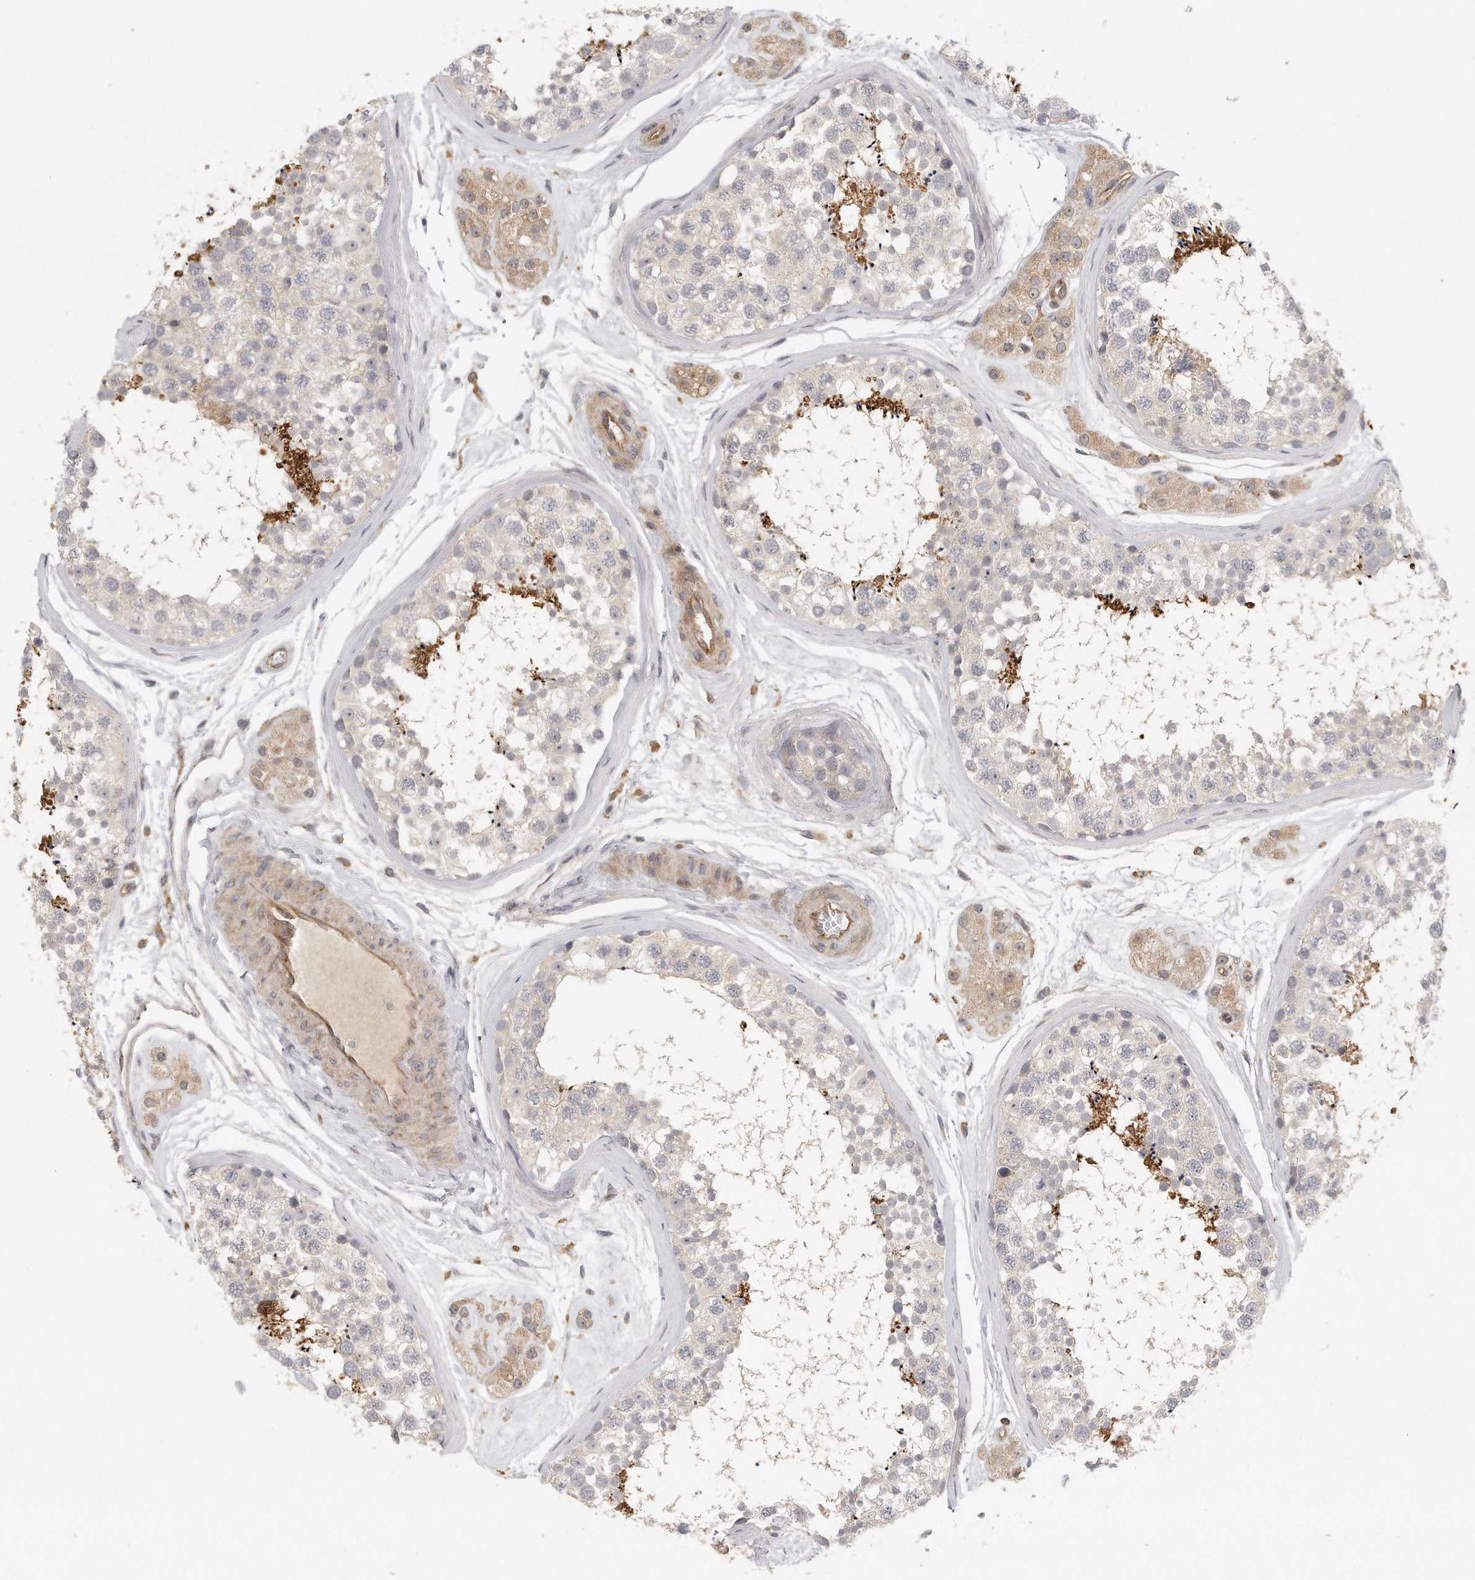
{"staining": {"intensity": "strong", "quantity": "<25%", "location": "cytoplasmic/membranous,nuclear"}, "tissue": "testis", "cell_type": "Cells in seminiferous ducts", "image_type": "normal", "snomed": [{"axis": "morphology", "description": "Normal tissue, NOS"}, {"axis": "topography", "description": "Testis"}], "caption": "IHC (DAB) staining of unremarkable human testis reveals strong cytoplasmic/membranous,nuclear protein expression in about <25% of cells in seminiferous ducts.", "gene": "MTERF4", "patient": {"sex": "male", "age": 56}}